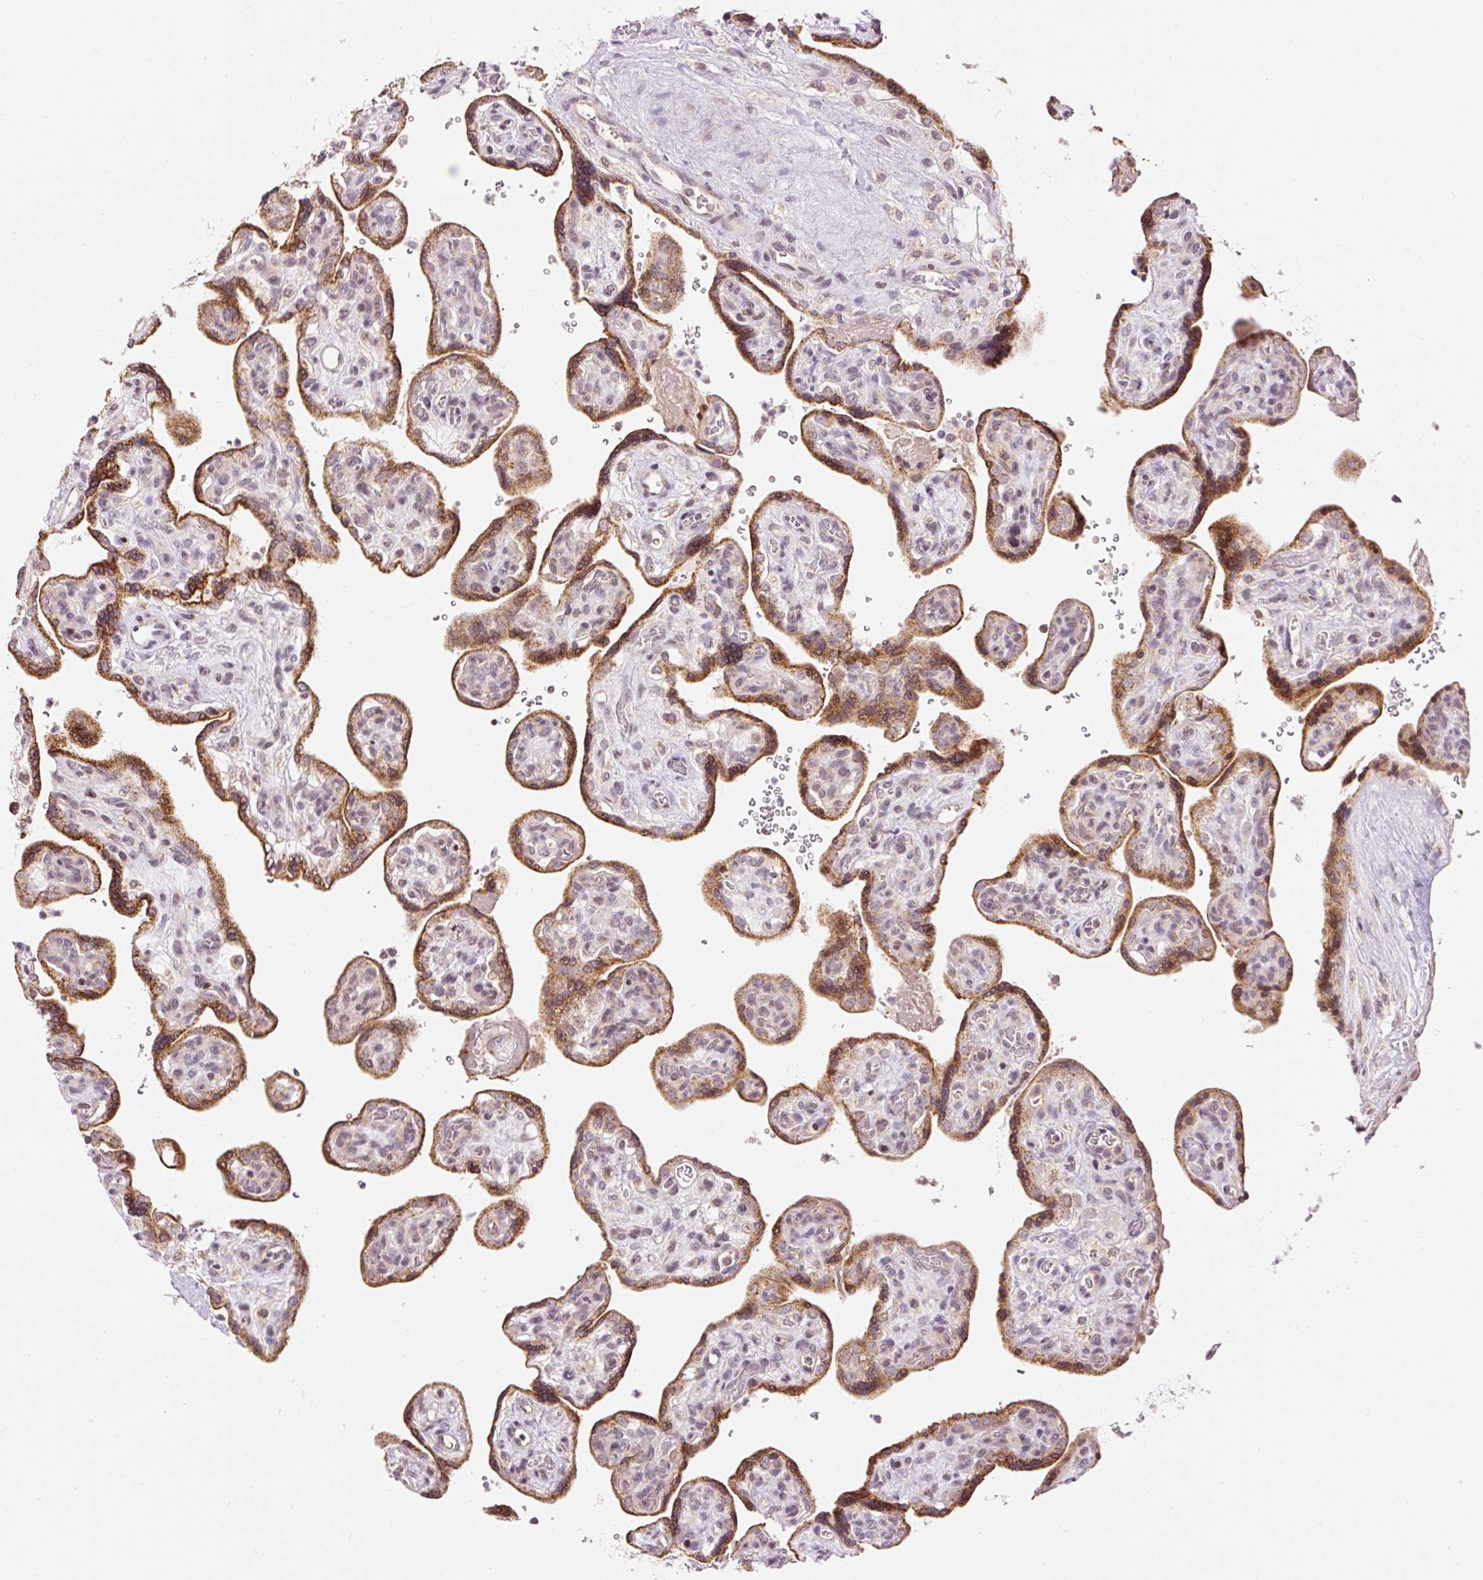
{"staining": {"intensity": "weak", "quantity": ">75%", "location": "cytoplasmic/membranous"}, "tissue": "placenta", "cell_type": "Decidual cells", "image_type": "normal", "snomed": [{"axis": "morphology", "description": "Normal tissue, NOS"}, {"axis": "topography", "description": "Placenta"}], "caption": "A brown stain labels weak cytoplasmic/membranous positivity of a protein in decidual cells of benign placenta.", "gene": "ABHD11", "patient": {"sex": "female", "age": 39}}